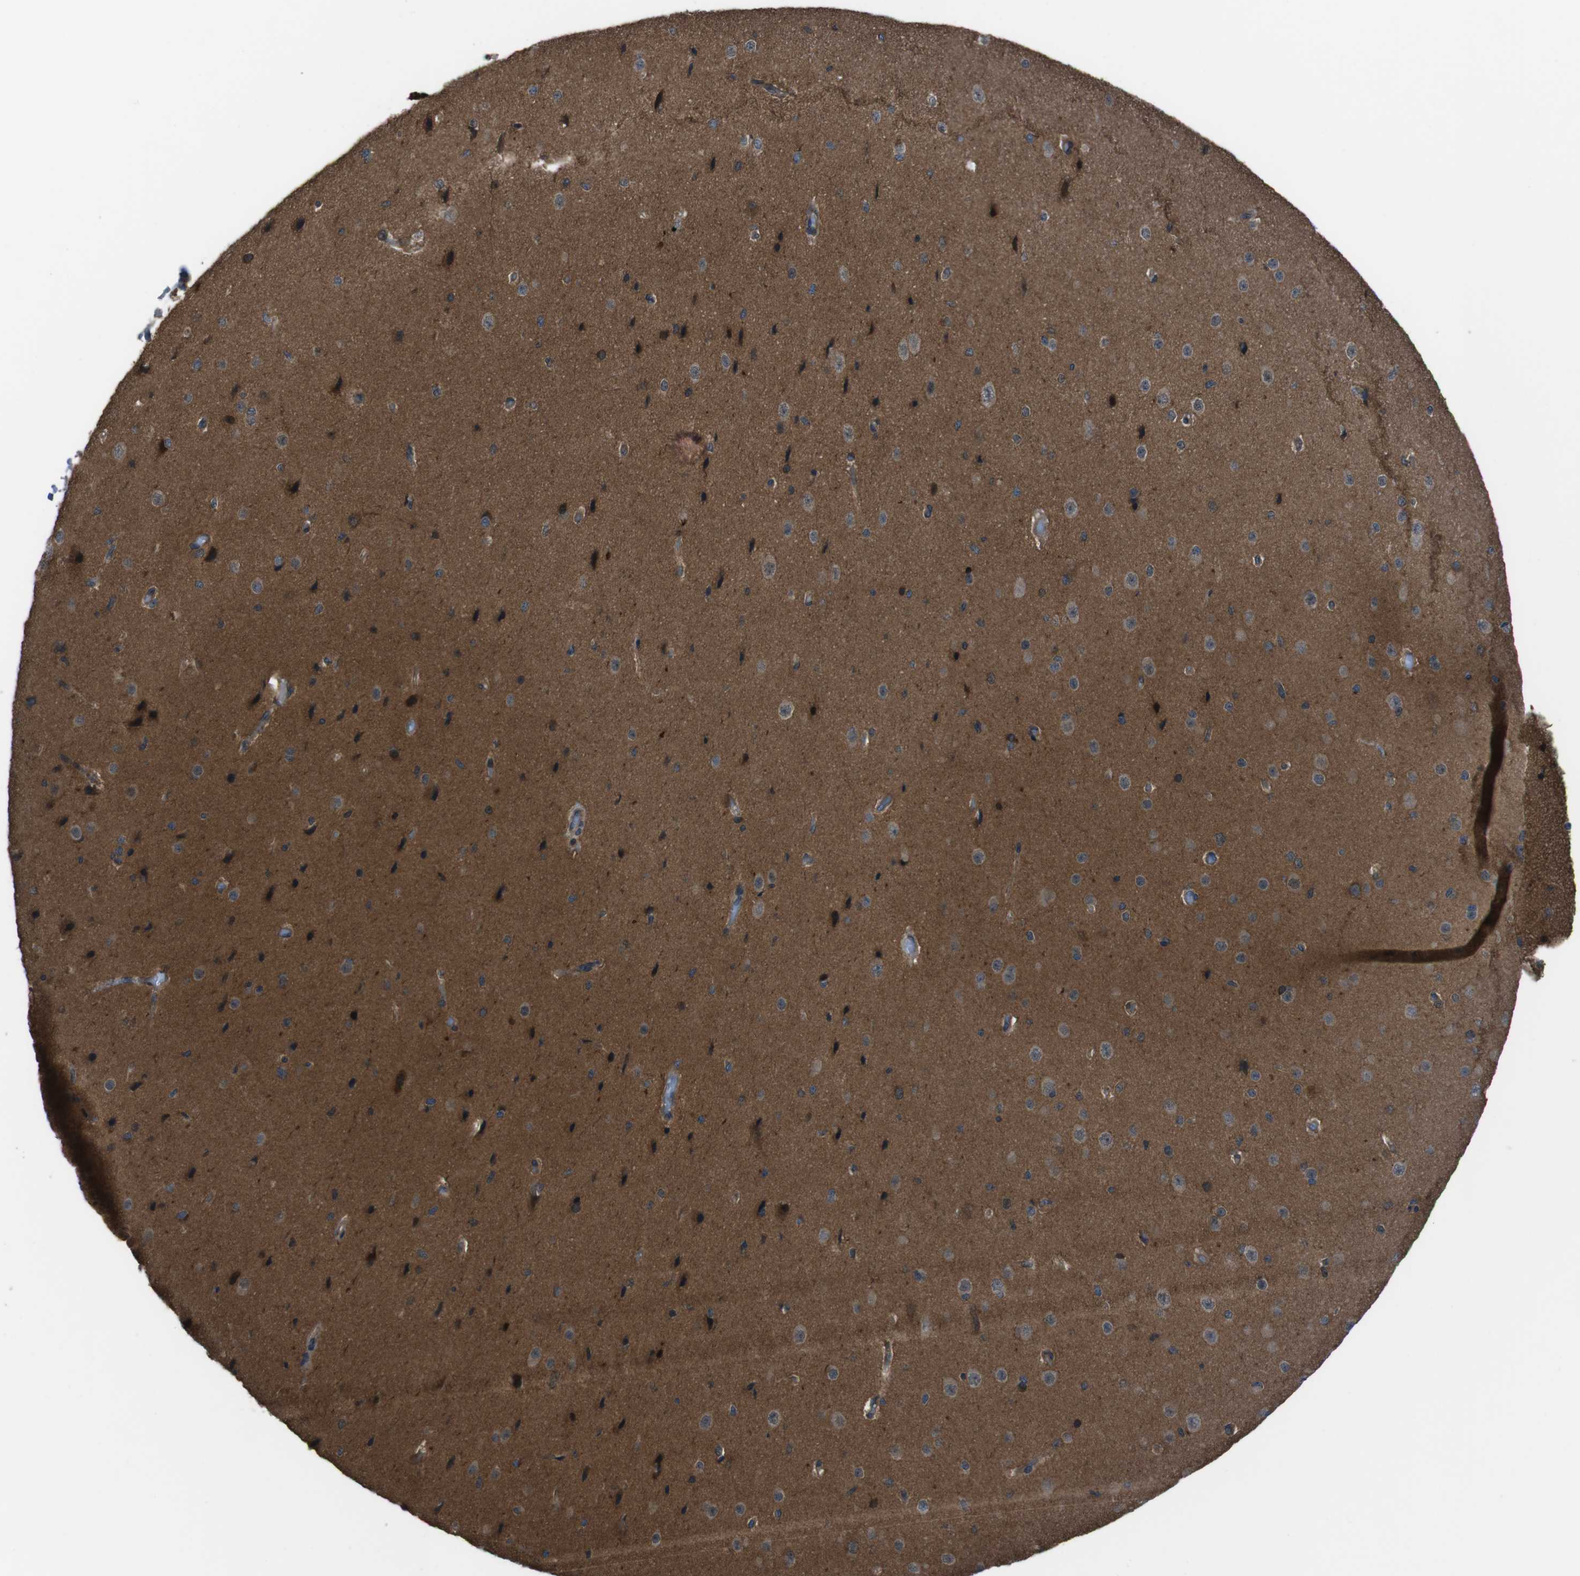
{"staining": {"intensity": "negative", "quantity": "none", "location": "none"}, "tissue": "cerebral cortex", "cell_type": "Endothelial cells", "image_type": "normal", "snomed": [{"axis": "morphology", "description": "Normal tissue, NOS"}, {"axis": "morphology", "description": "Developmental malformation"}, {"axis": "topography", "description": "Cerebral cortex"}], "caption": "Immunohistochemical staining of normal cerebral cortex displays no significant staining in endothelial cells. (DAB immunohistochemistry visualized using brightfield microscopy, high magnification).", "gene": "SLC22A23", "patient": {"sex": "female", "age": 30}}